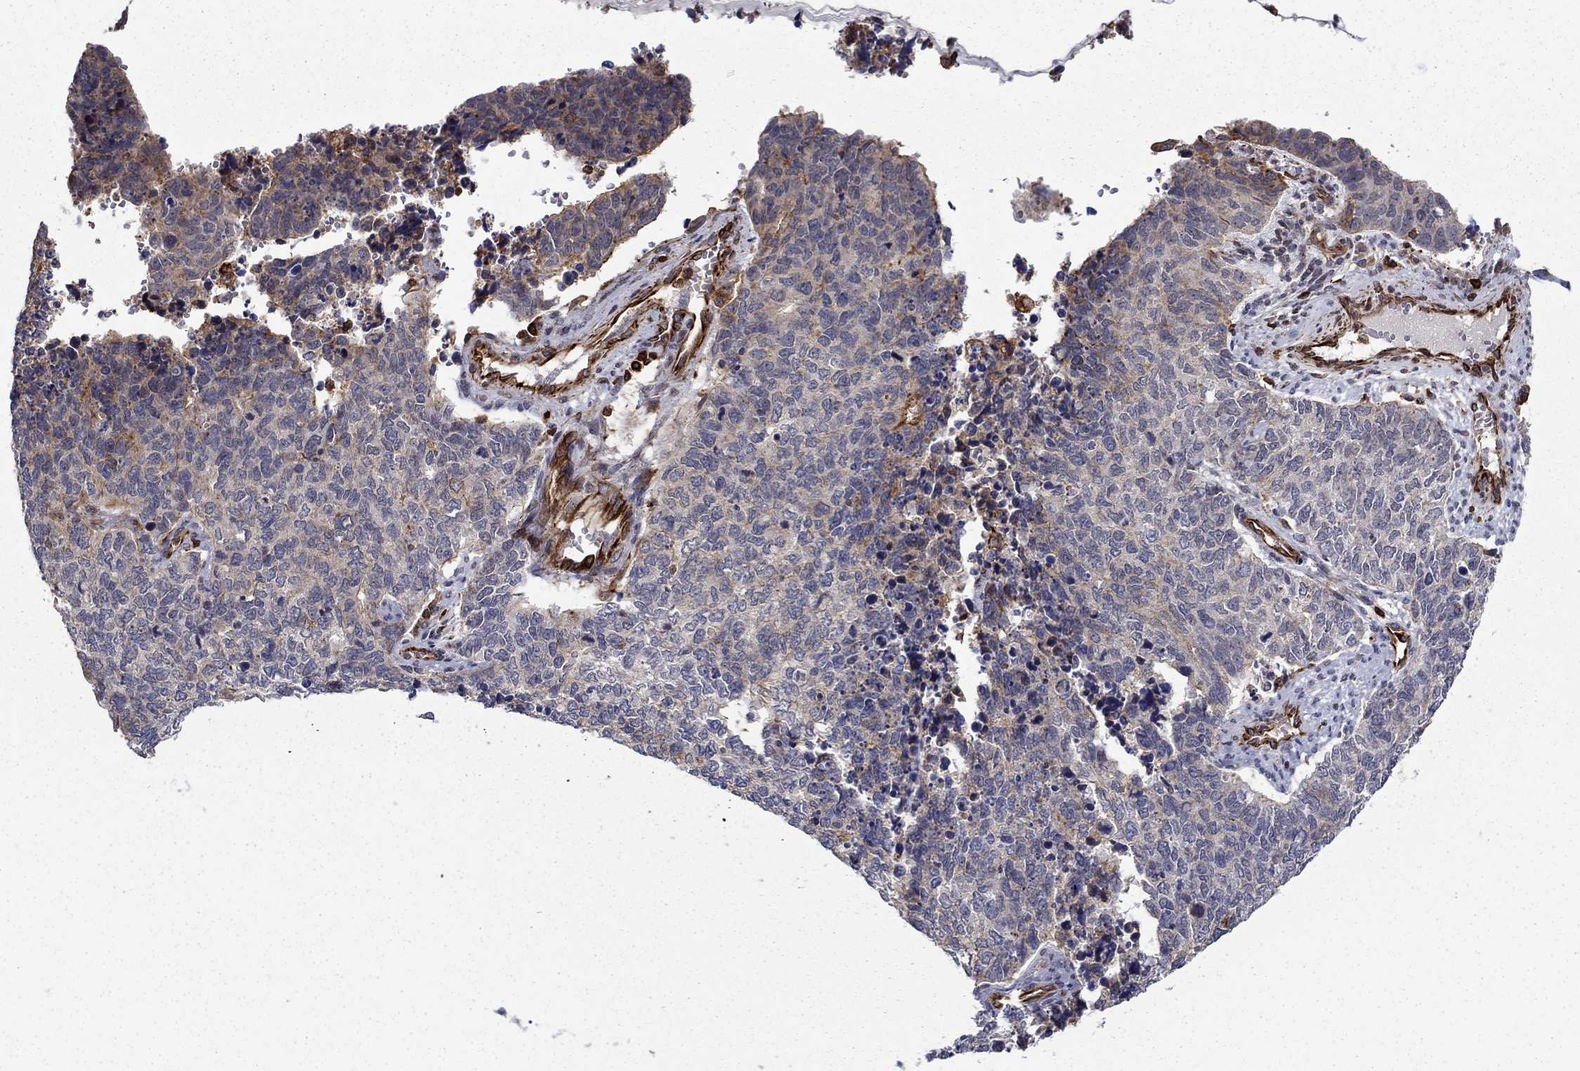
{"staining": {"intensity": "weak", "quantity": "<25%", "location": "cytoplasmic/membranous"}, "tissue": "cervical cancer", "cell_type": "Tumor cells", "image_type": "cancer", "snomed": [{"axis": "morphology", "description": "Squamous cell carcinoma, NOS"}, {"axis": "topography", "description": "Cervix"}], "caption": "Human cervical cancer (squamous cell carcinoma) stained for a protein using immunohistochemistry shows no expression in tumor cells.", "gene": "ADM", "patient": {"sex": "female", "age": 63}}